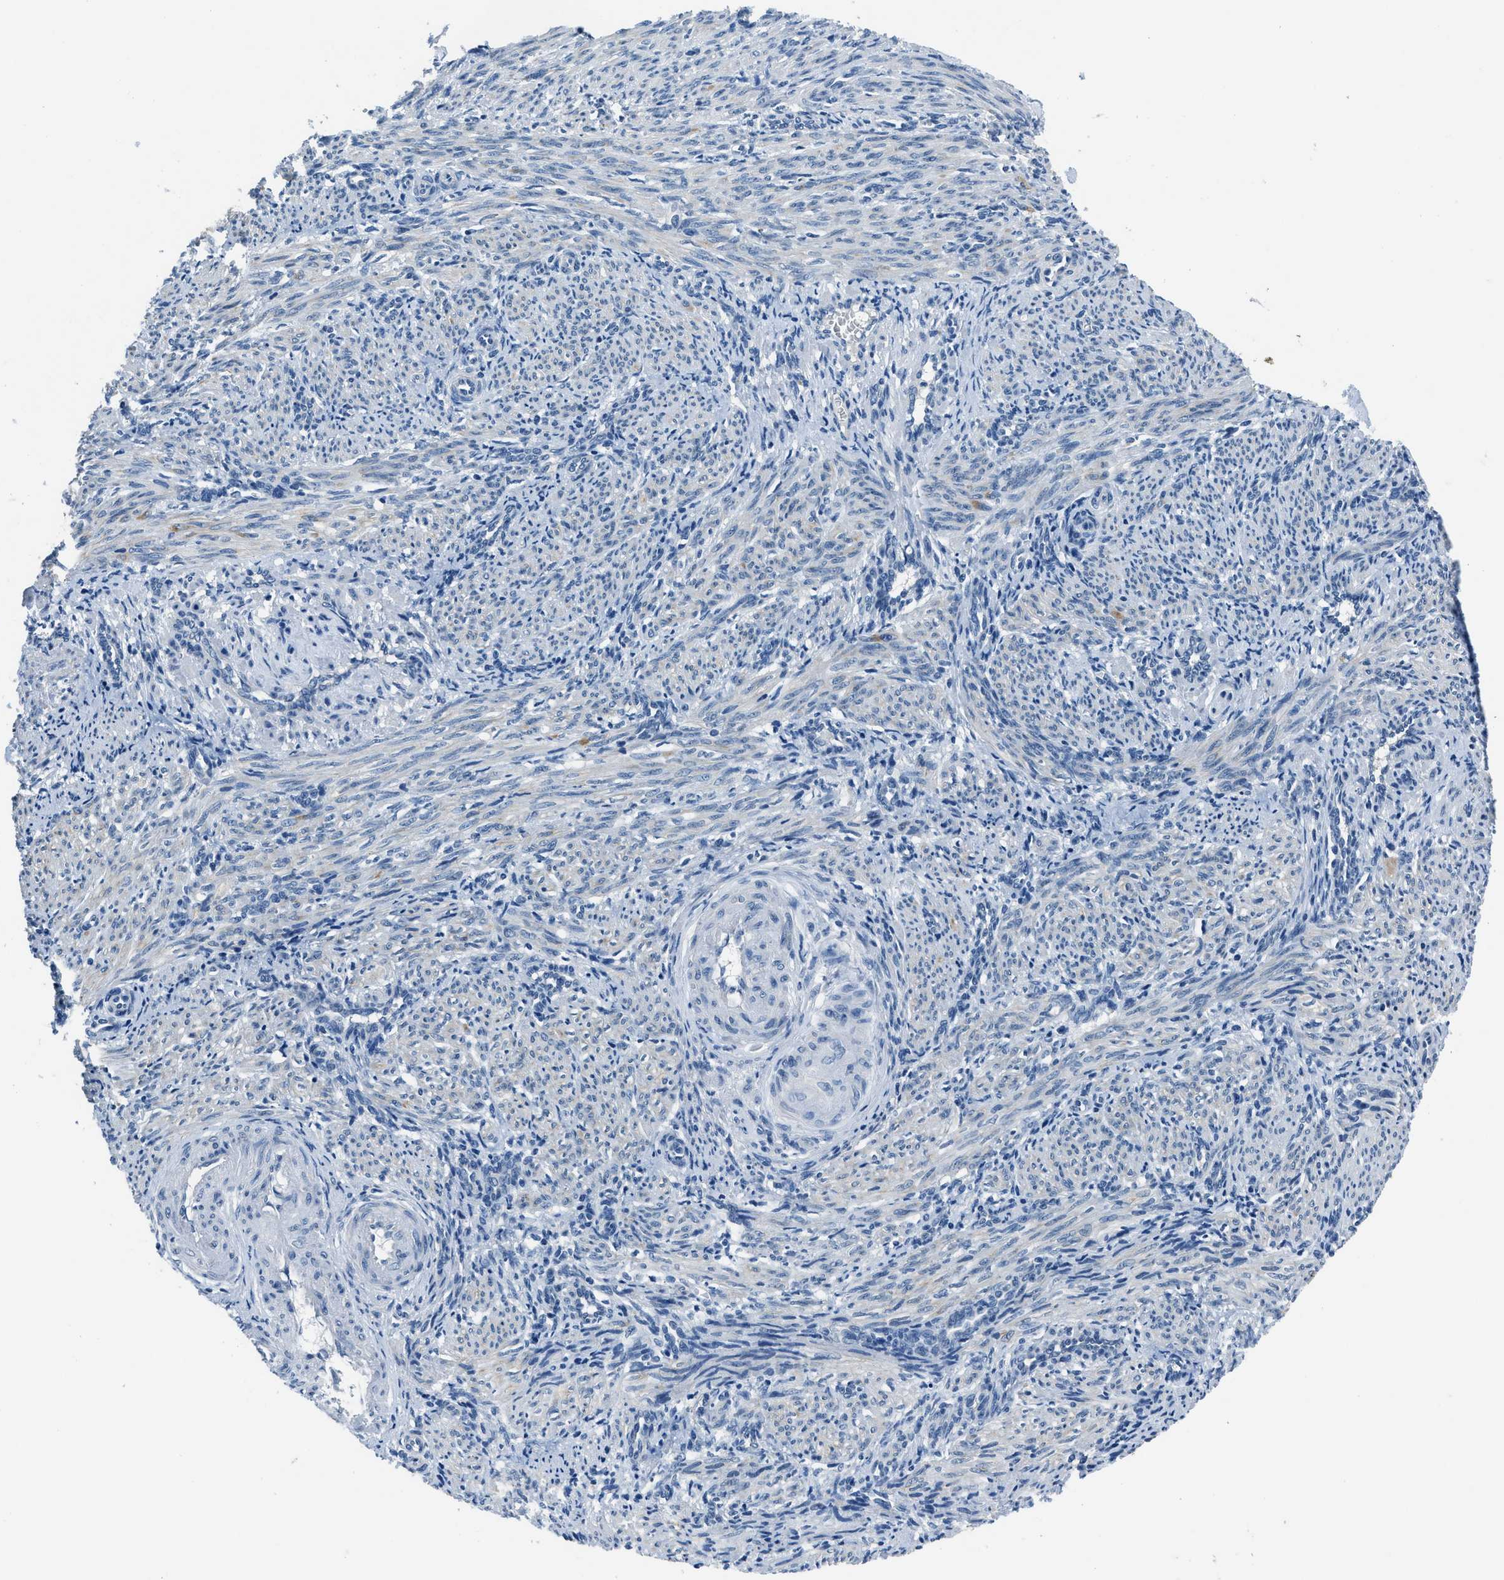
{"staining": {"intensity": "negative", "quantity": "none", "location": "none"}, "tissue": "smooth muscle", "cell_type": "Smooth muscle cells", "image_type": "normal", "snomed": [{"axis": "morphology", "description": "Normal tissue, NOS"}, {"axis": "topography", "description": "Endometrium"}], "caption": "Smooth muscle stained for a protein using immunohistochemistry shows no positivity smooth muscle cells.", "gene": "GJA3", "patient": {"sex": "female", "age": 33}}